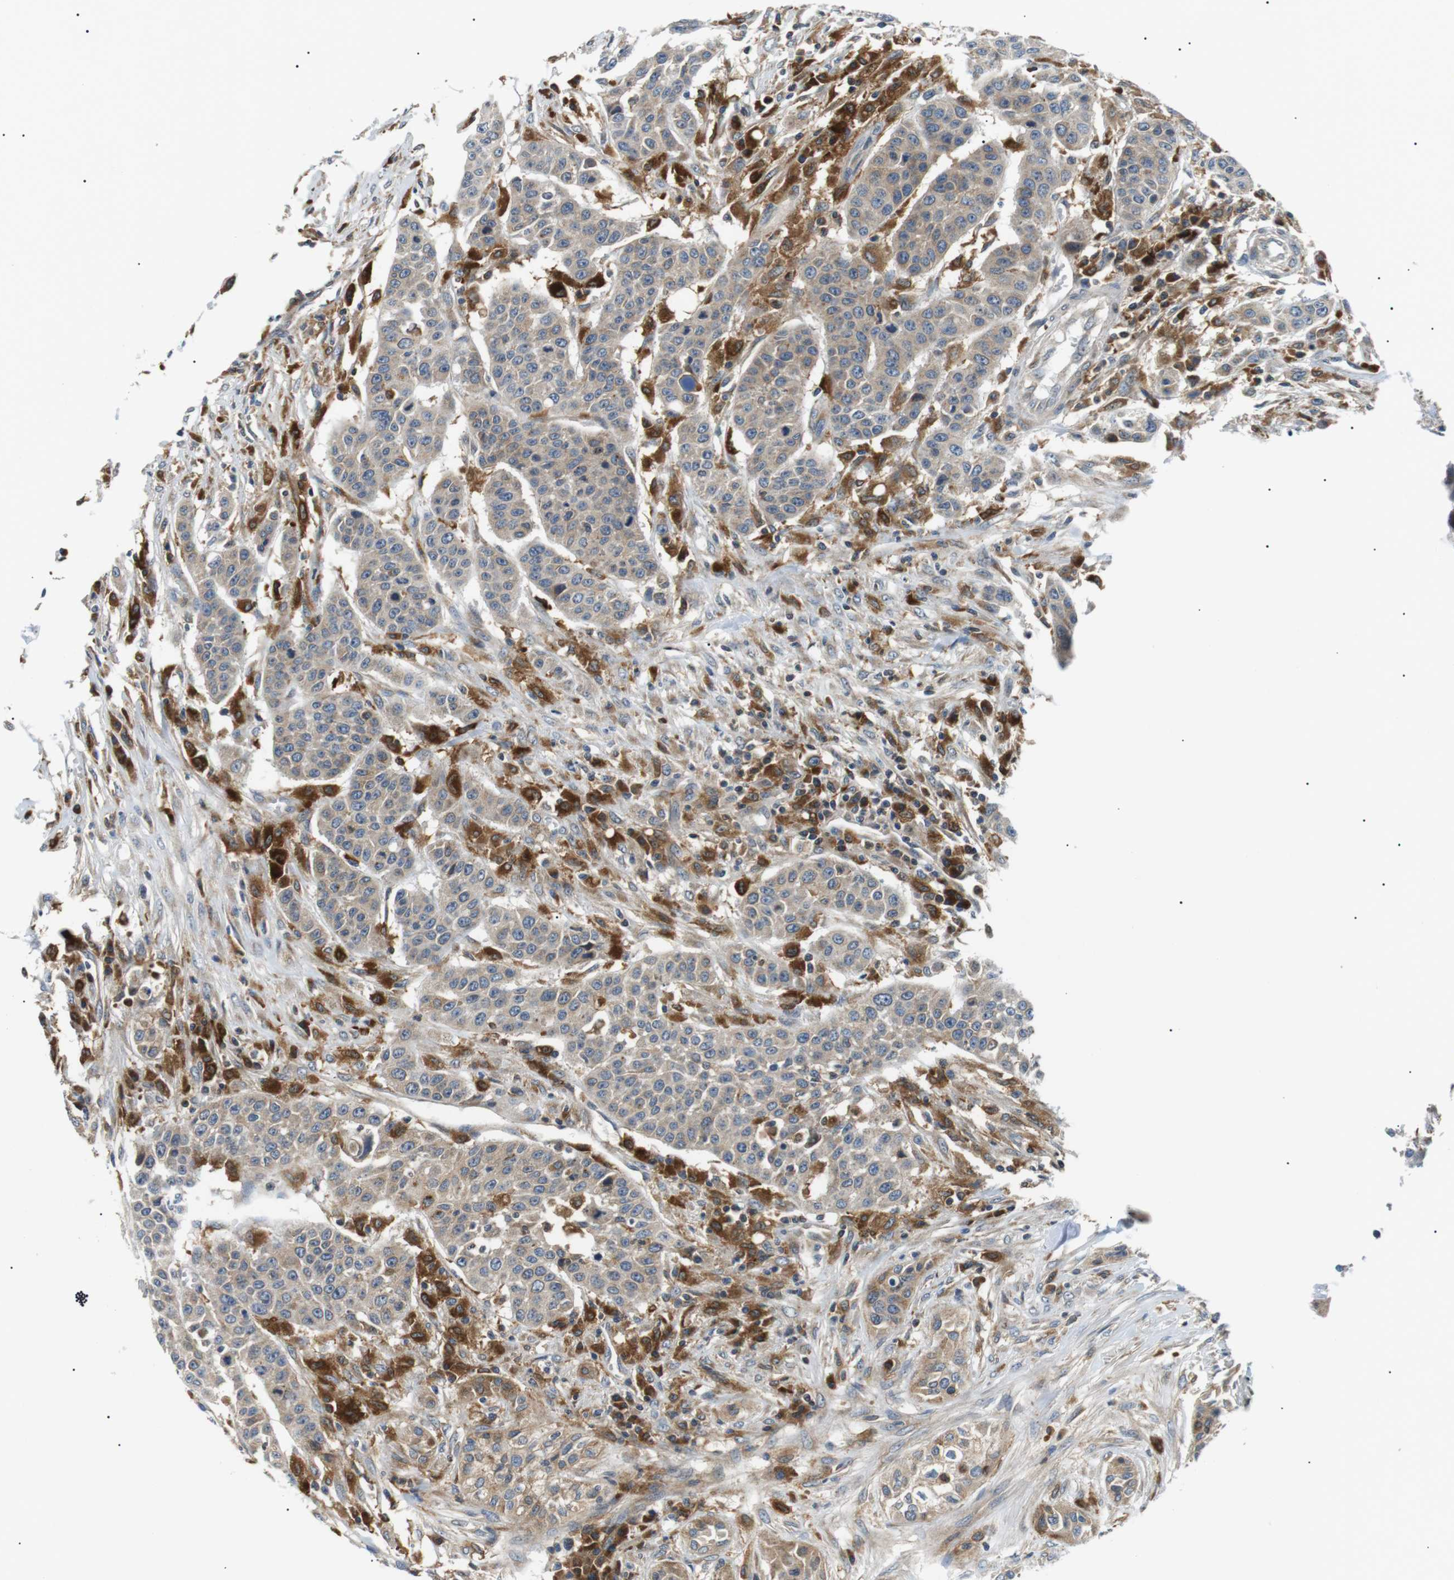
{"staining": {"intensity": "moderate", "quantity": "25%-75%", "location": "cytoplasmic/membranous"}, "tissue": "urothelial cancer", "cell_type": "Tumor cells", "image_type": "cancer", "snomed": [{"axis": "morphology", "description": "Urothelial carcinoma, High grade"}, {"axis": "topography", "description": "Urinary bladder"}], "caption": "IHC histopathology image of high-grade urothelial carcinoma stained for a protein (brown), which exhibits medium levels of moderate cytoplasmic/membranous staining in approximately 25%-75% of tumor cells.", "gene": "RAB9A", "patient": {"sex": "male", "age": 74}}